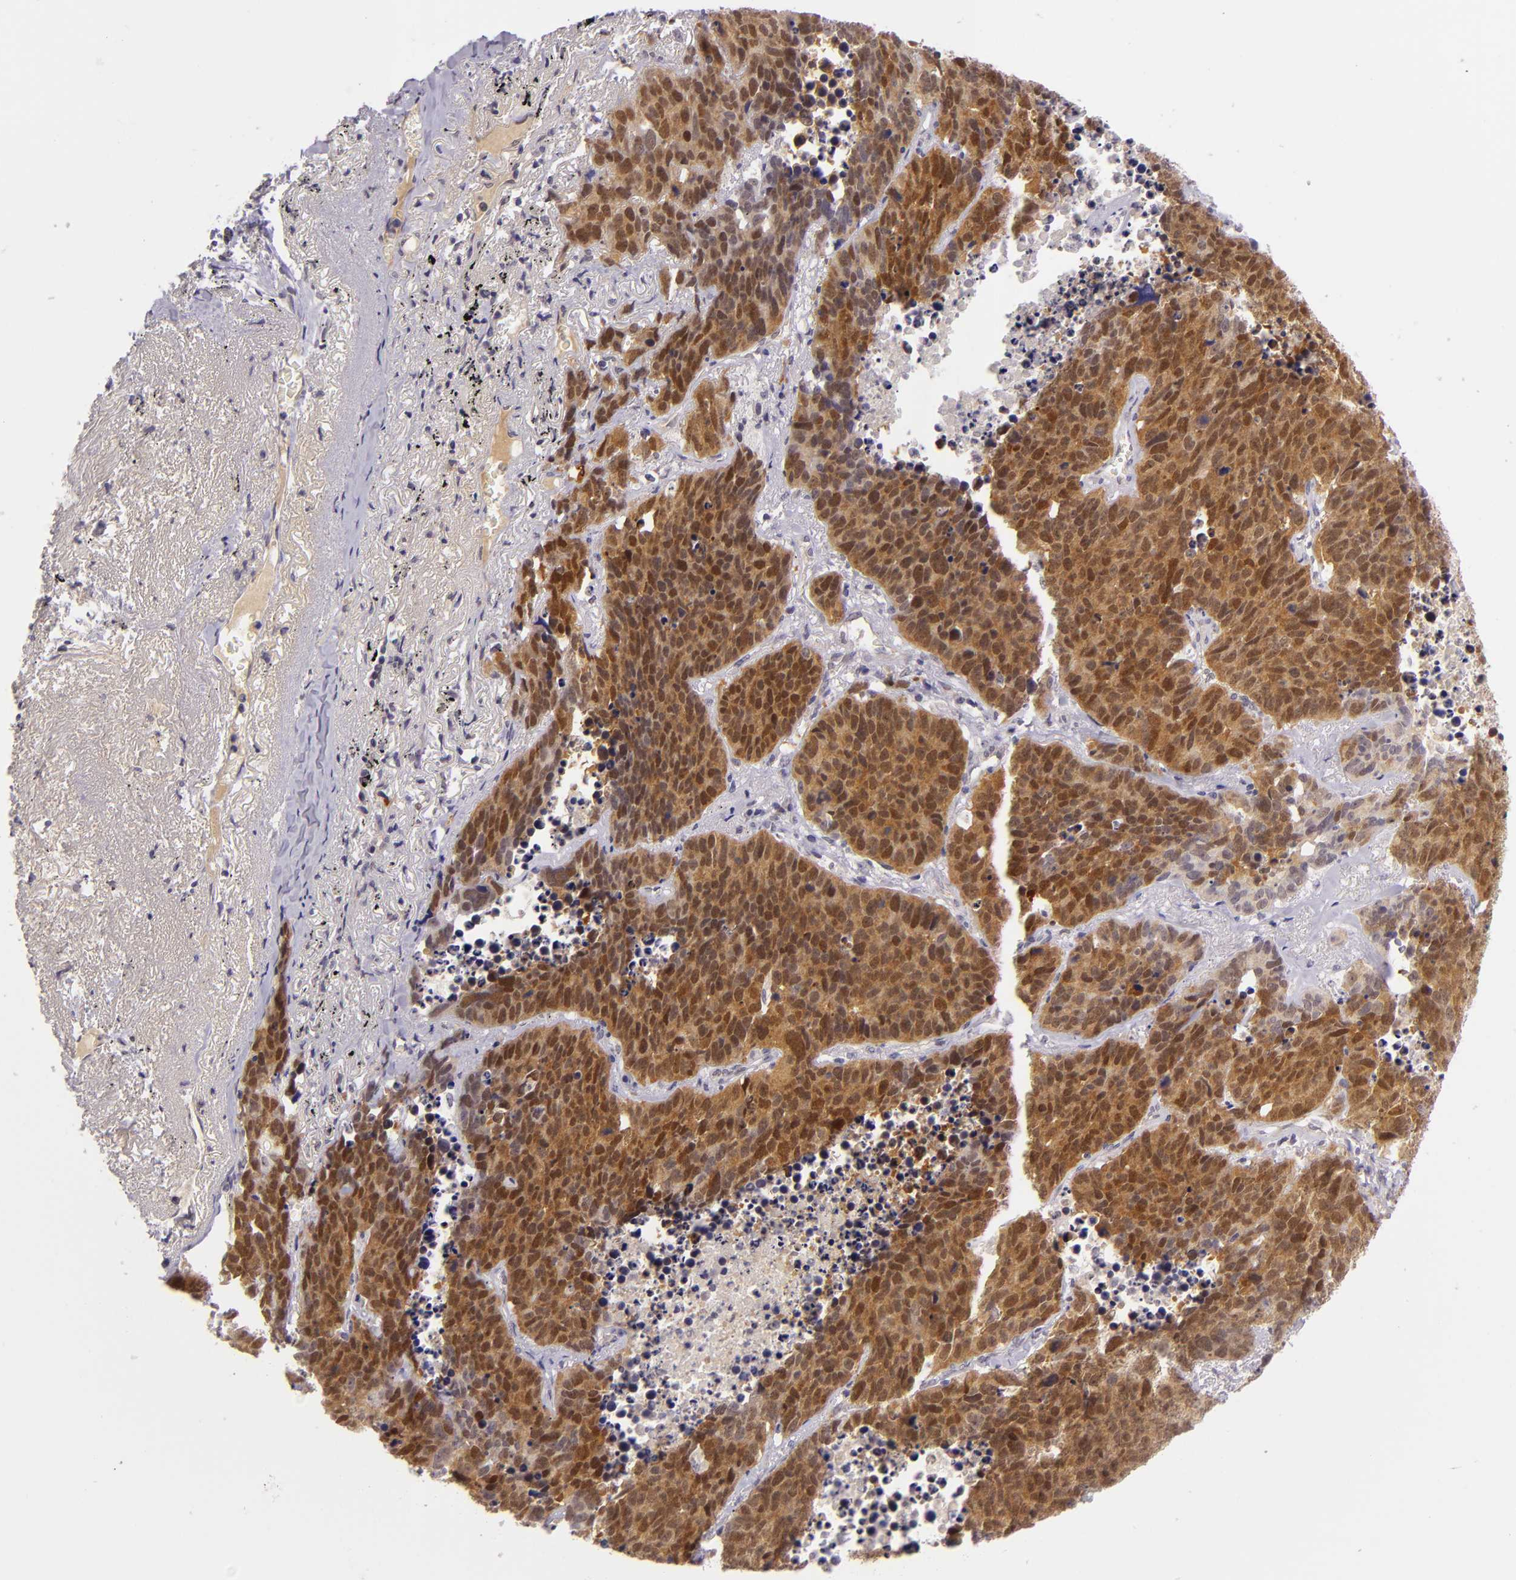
{"staining": {"intensity": "strong", "quantity": ">75%", "location": "cytoplasmic/membranous,nuclear"}, "tissue": "lung cancer", "cell_type": "Tumor cells", "image_type": "cancer", "snomed": [{"axis": "morphology", "description": "Carcinoid, malignant, NOS"}, {"axis": "topography", "description": "Lung"}], "caption": "This micrograph reveals immunohistochemistry (IHC) staining of human lung malignant carcinoid, with high strong cytoplasmic/membranous and nuclear positivity in about >75% of tumor cells.", "gene": "CSE1L", "patient": {"sex": "male", "age": 60}}